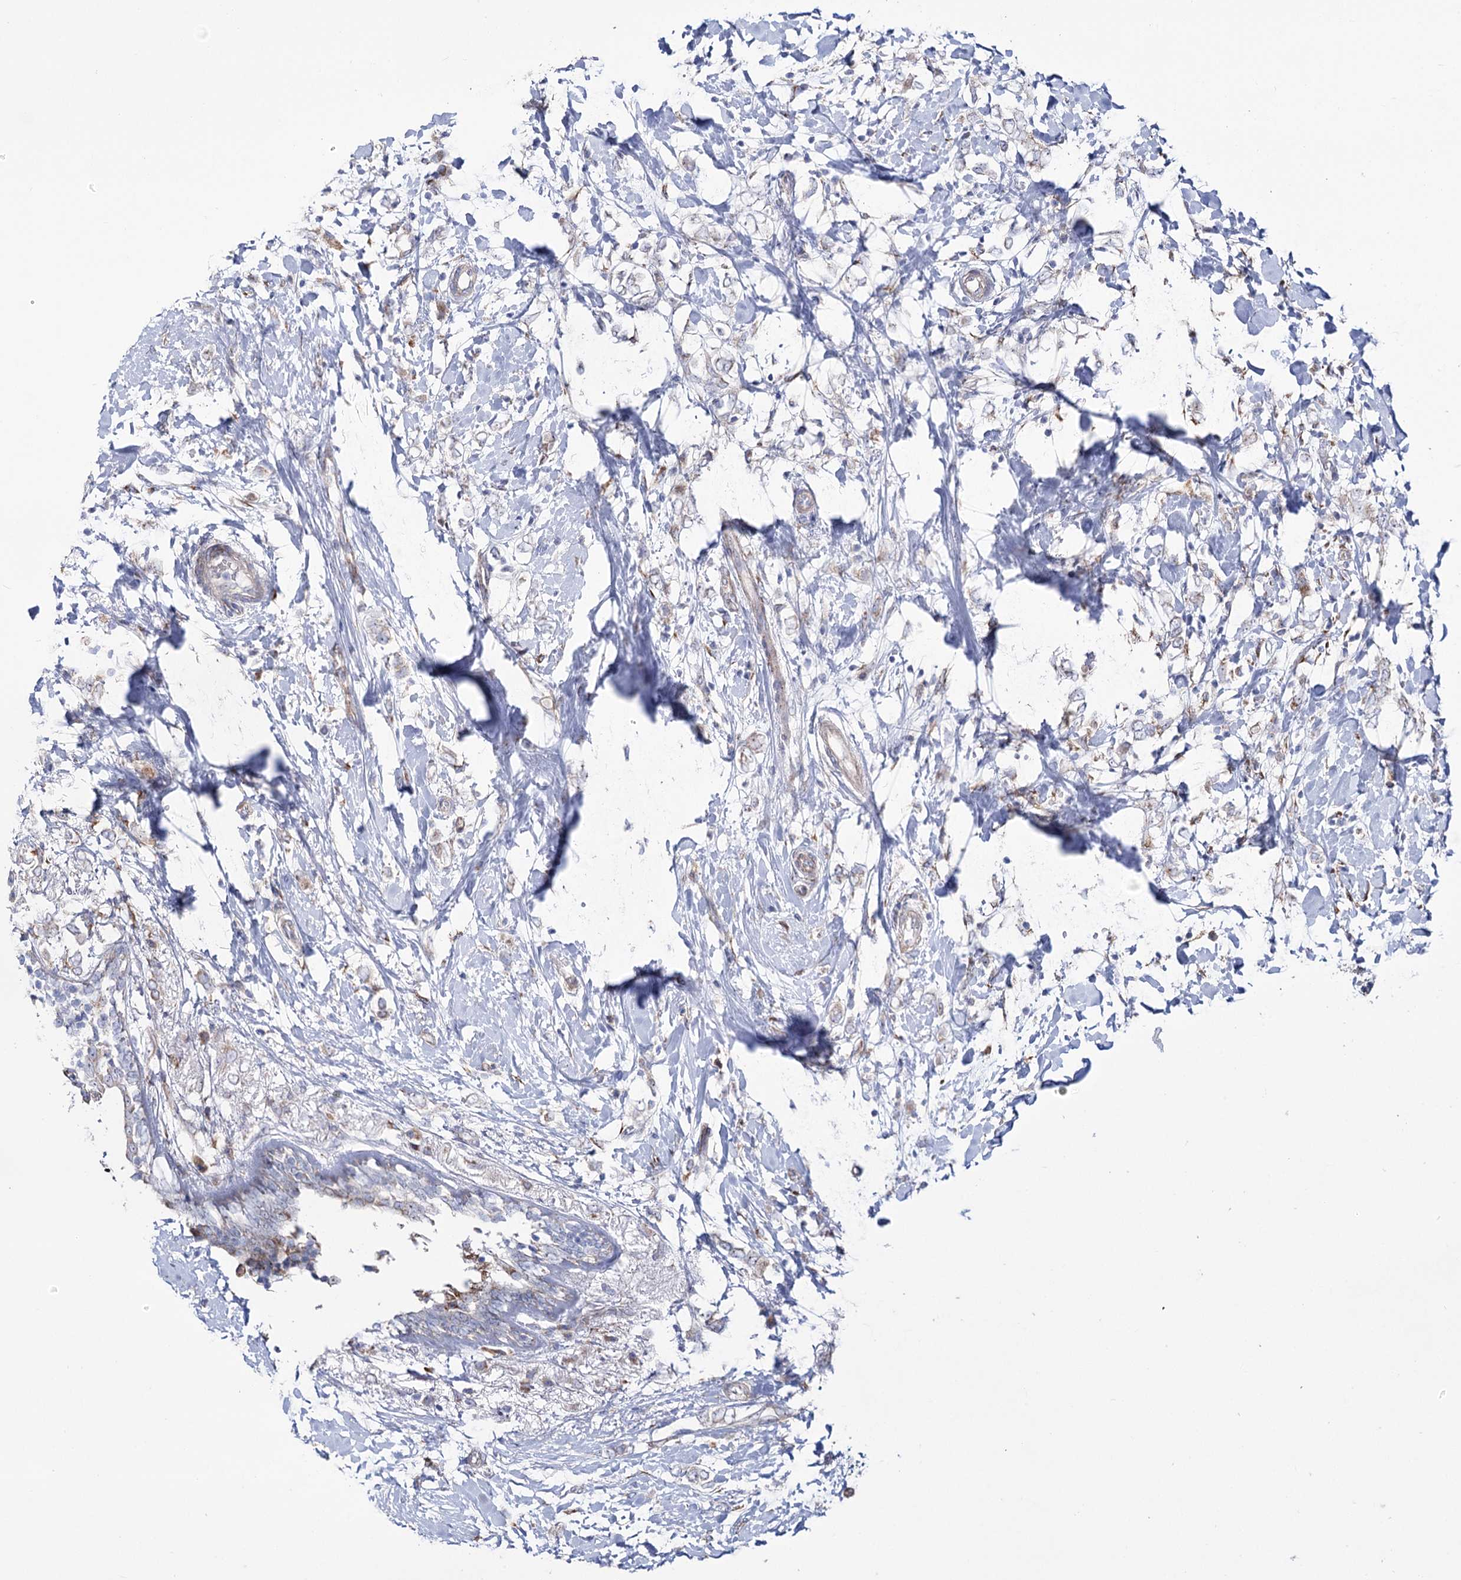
{"staining": {"intensity": "weak", "quantity": "<25%", "location": "cytoplasmic/membranous"}, "tissue": "breast cancer", "cell_type": "Tumor cells", "image_type": "cancer", "snomed": [{"axis": "morphology", "description": "Normal tissue, NOS"}, {"axis": "morphology", "description": "Lobular carcinoma"}, {"axis": "topography", "description": "Breast"}], "caption": "Breast lobular carcinoma was stained to show a protein in brown. There is no significant staining in tumor cells.", "gene": "METTL5", "patient": {"sex": "female", "age": 47}}